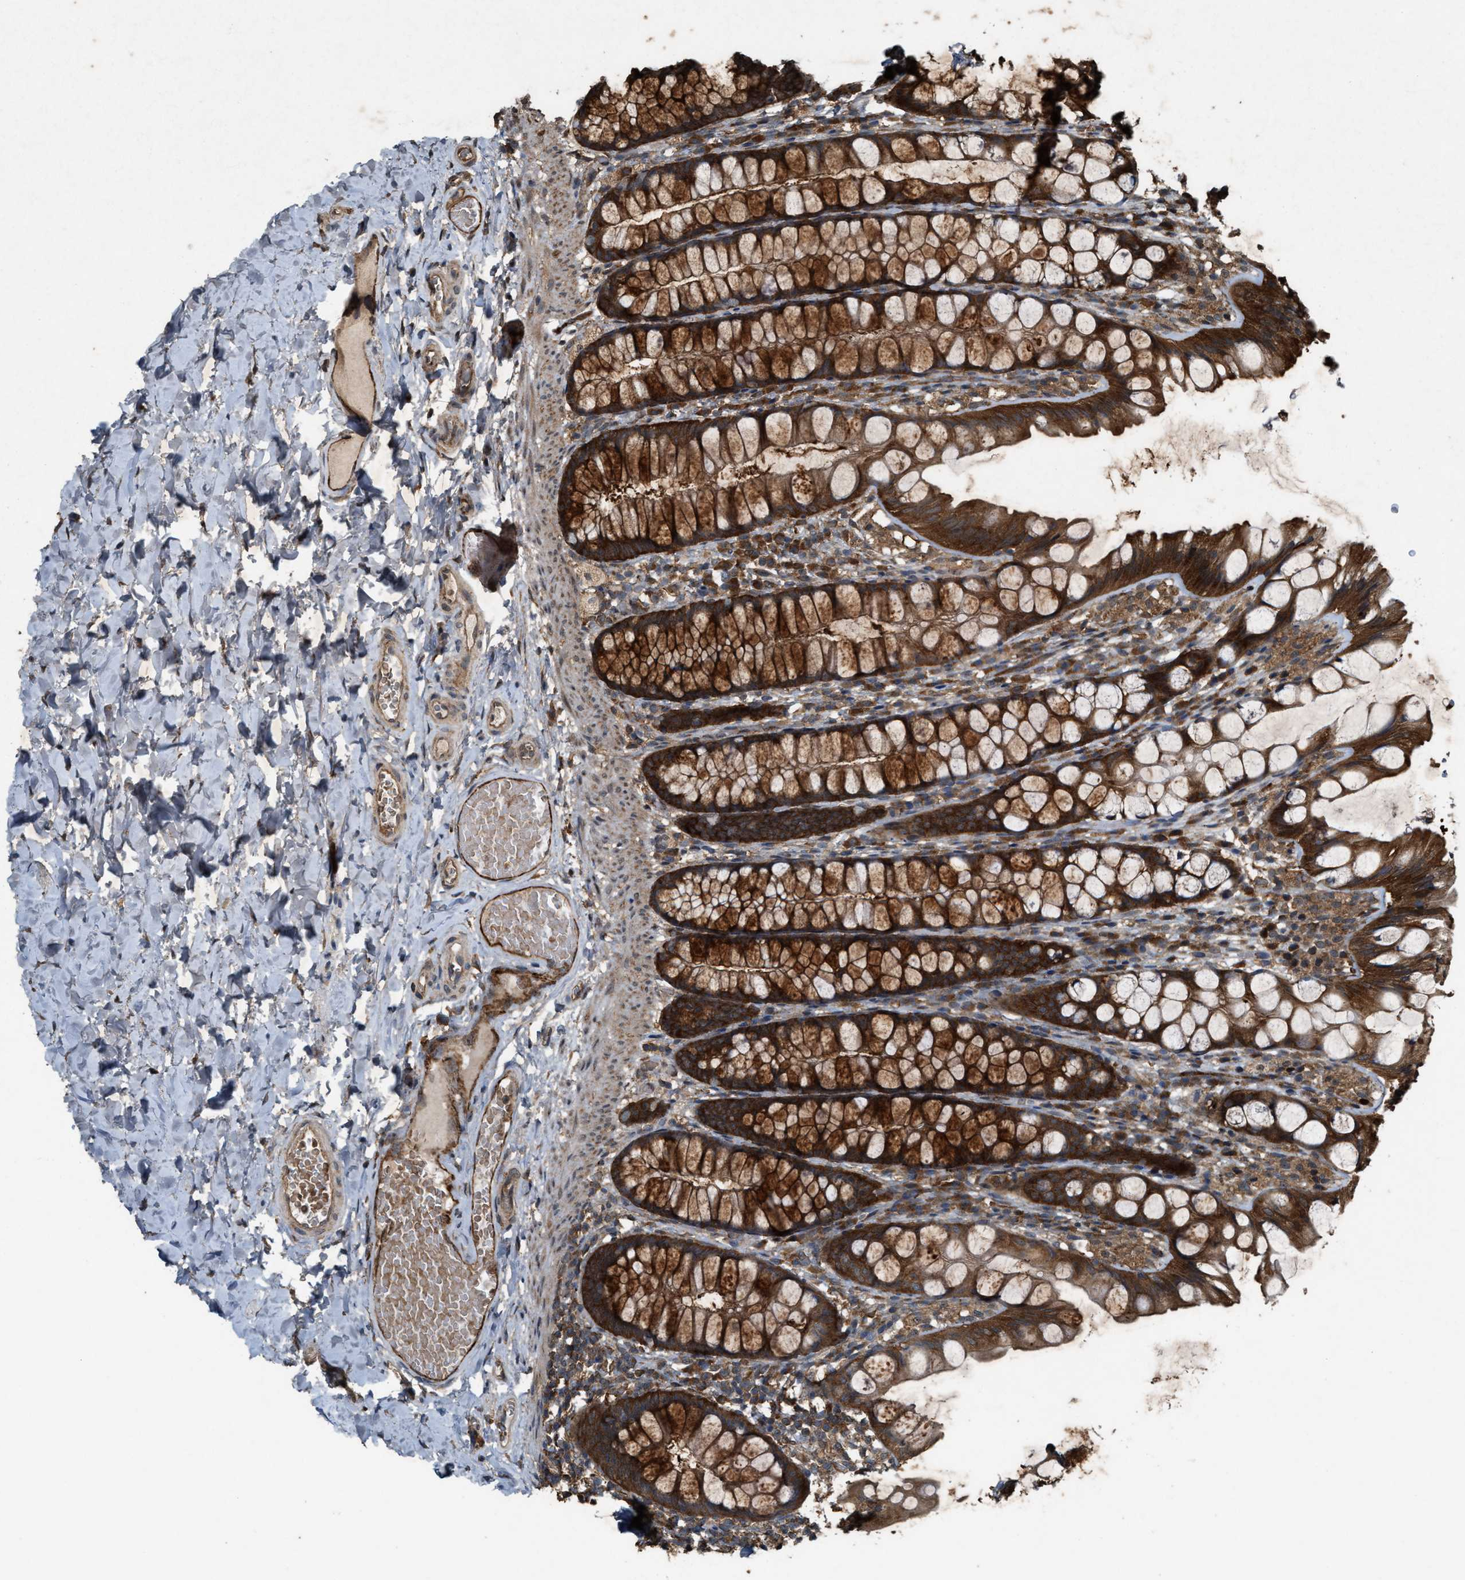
{"staining": {"intensity": "strong", "quantity": ">75%", "location": "cytoplasmic/membranous"}, "tissue": "colon", "cell_type": "Endothelial cells", "image_type": "normal", "snomed": [{"axis": "morphology", "description": "Normal tissue, NOS"}, {"axis": "topography", "description": "Colon"}], "caption": "Immunohistochemical staining of unremarkable colon demonstrates strong cytoplasmic/membranous protein staining in about >75% of endothelial cells.", "gene": "ARHGEF5", "patient": {"sex": "male", "age": 47}}